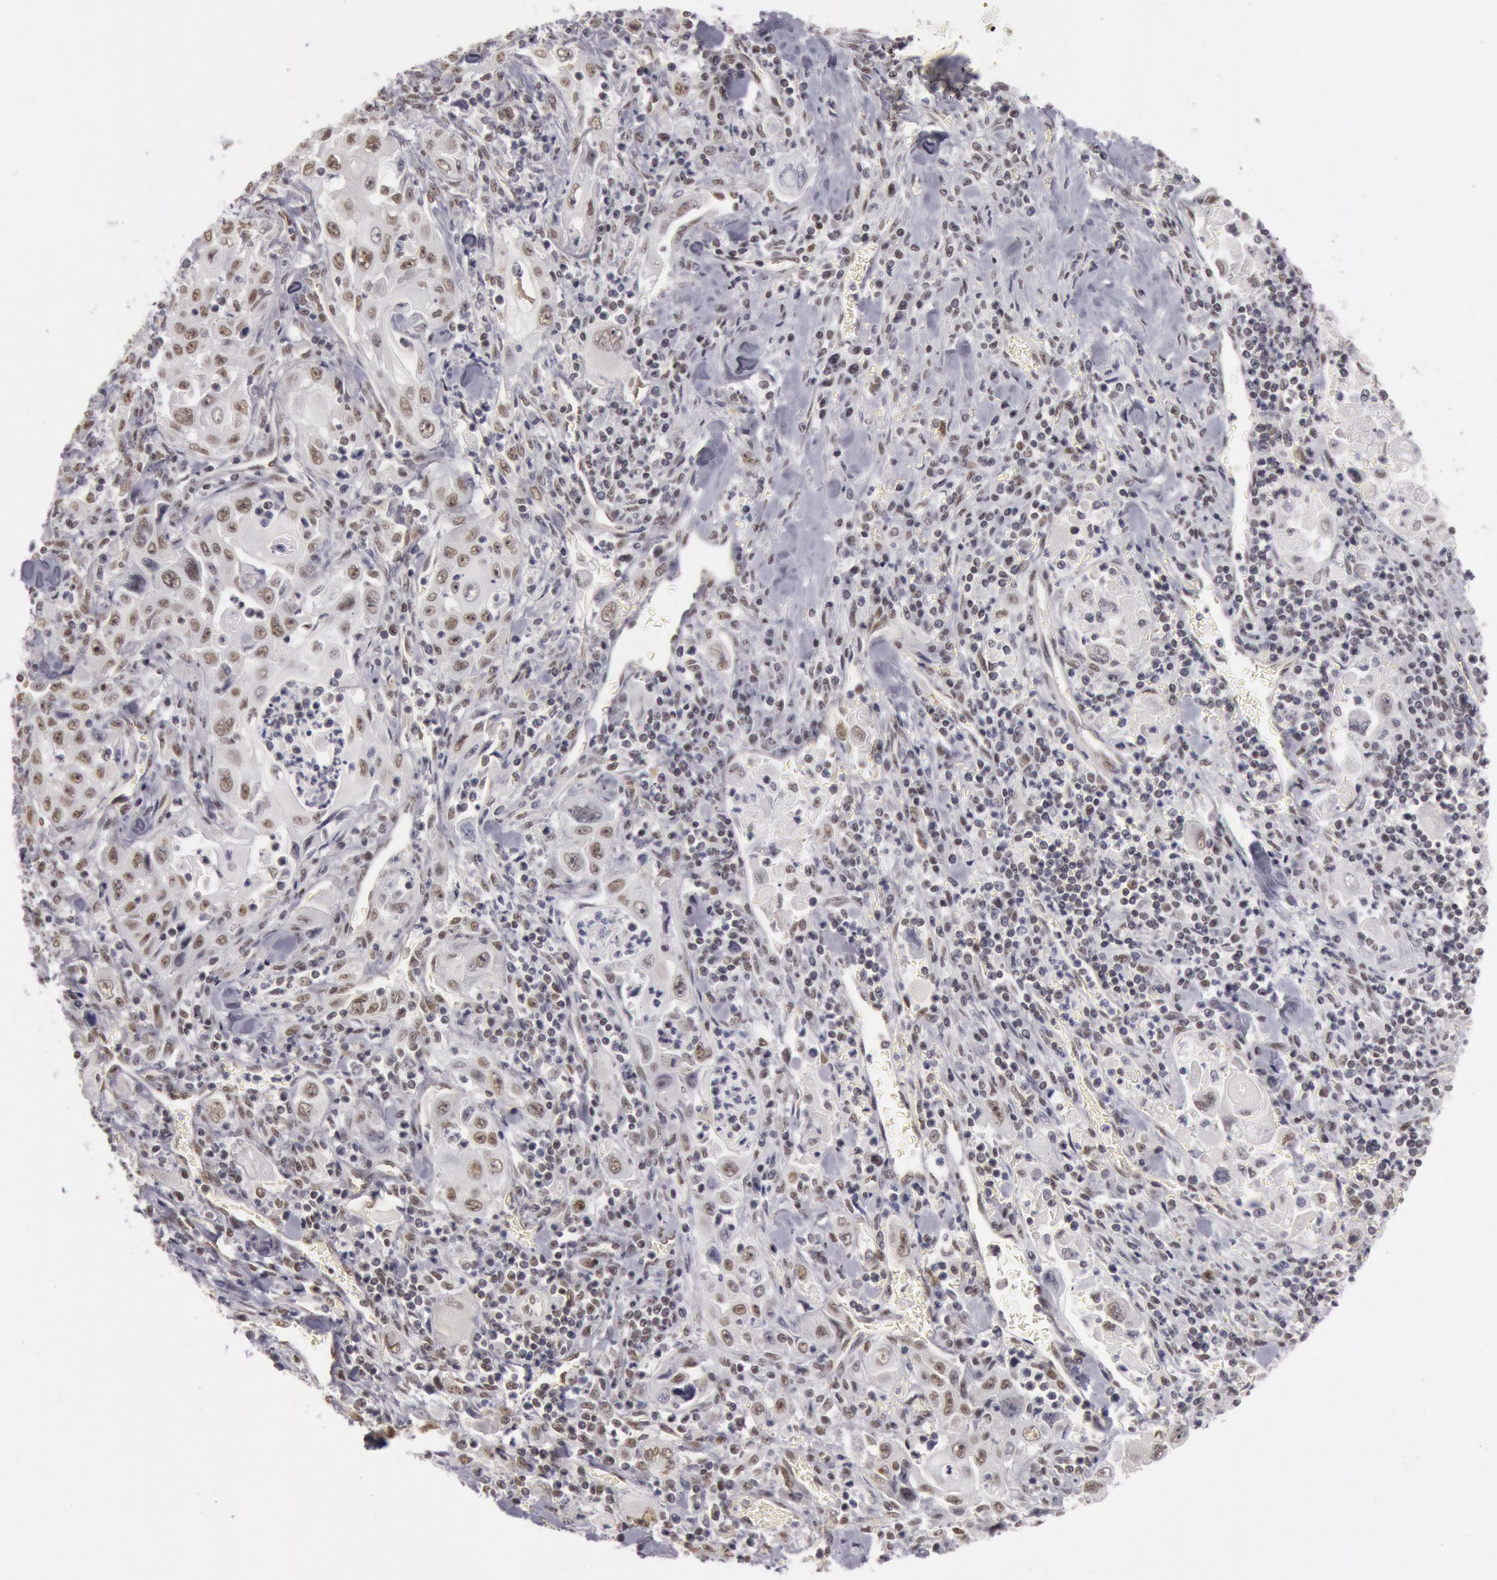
{"staining": {"intensity": "moderate", "quantity": "25%-75%", "location": "nuclear"}, "tissue": "pancreatic cancer", "cell_type": "Tumor cells", "image_type": "cancer", "snomed": [{"axis": "morphology", "description": "Adenocarcinoma, NOS"}, {"axis": "topography", "description": "Pancreas"}], "caption": "Adenocarcinoma (pancreatic) was stained to show a protein in brown. There is medium levels of moderate nuclear staining in approximately 25%-75% of tumor cells. (DAB IHC, brown staining for protein, blue staining for nuclei).", "gene": "ESS2", "patient": {"sex": "male", "age": 70}}